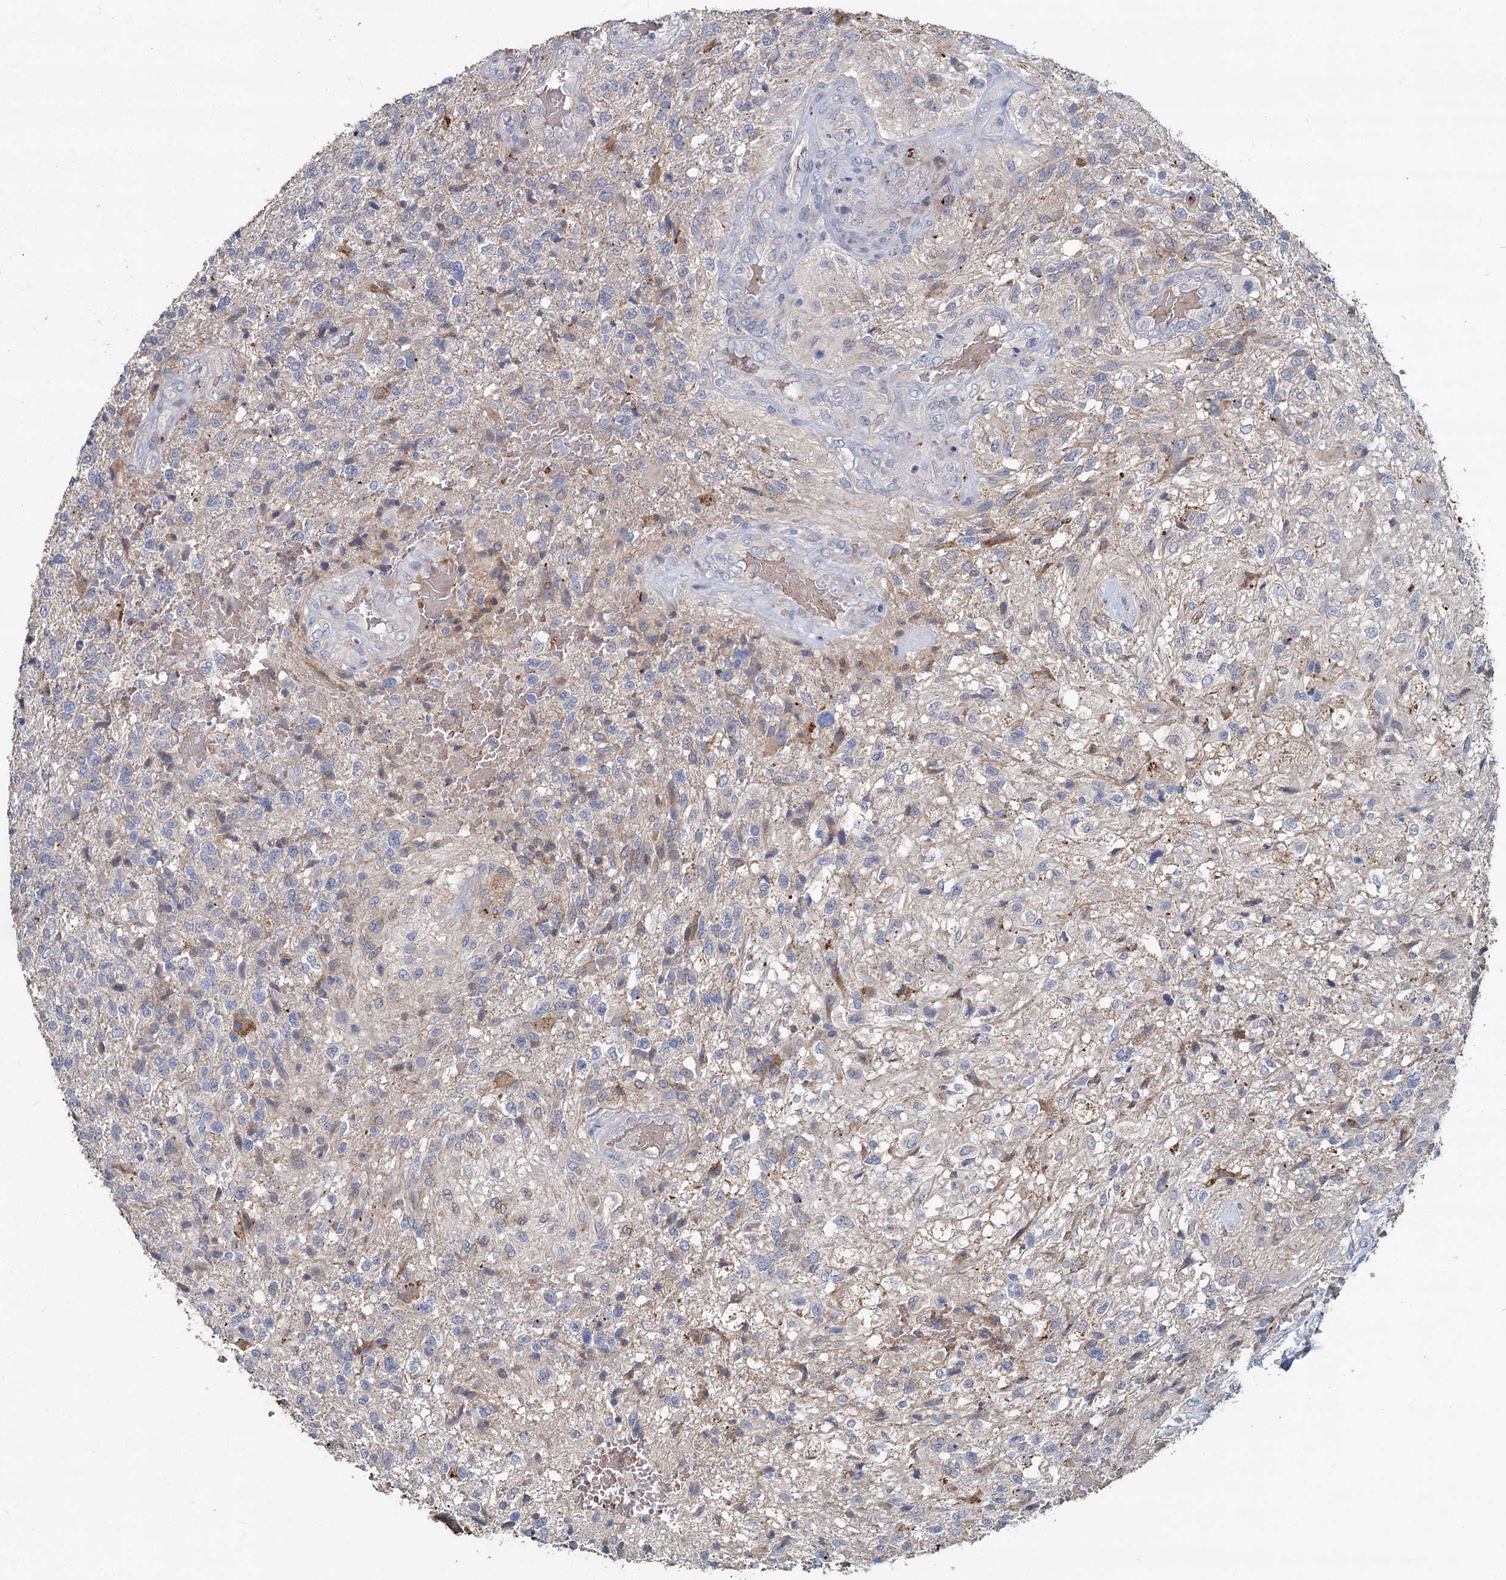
{"staining": {"intensity": "negative", "quantity": "none", "location": "none"}, "tissue": "glioma", "cell_type": "Tumor cells", "image_type": "cancer", "snomed": [{"axis": "morphology", "description": "Glioma, malignant, High grade"}, {"axis": "topography", "description": "Brain"}], "caption": "A histopathology image of glioma stained for a protein demonstrates no brown staining in tumor cells.", "gene": "TCTN2", "patient": {"sex": "male", "age": 56}}